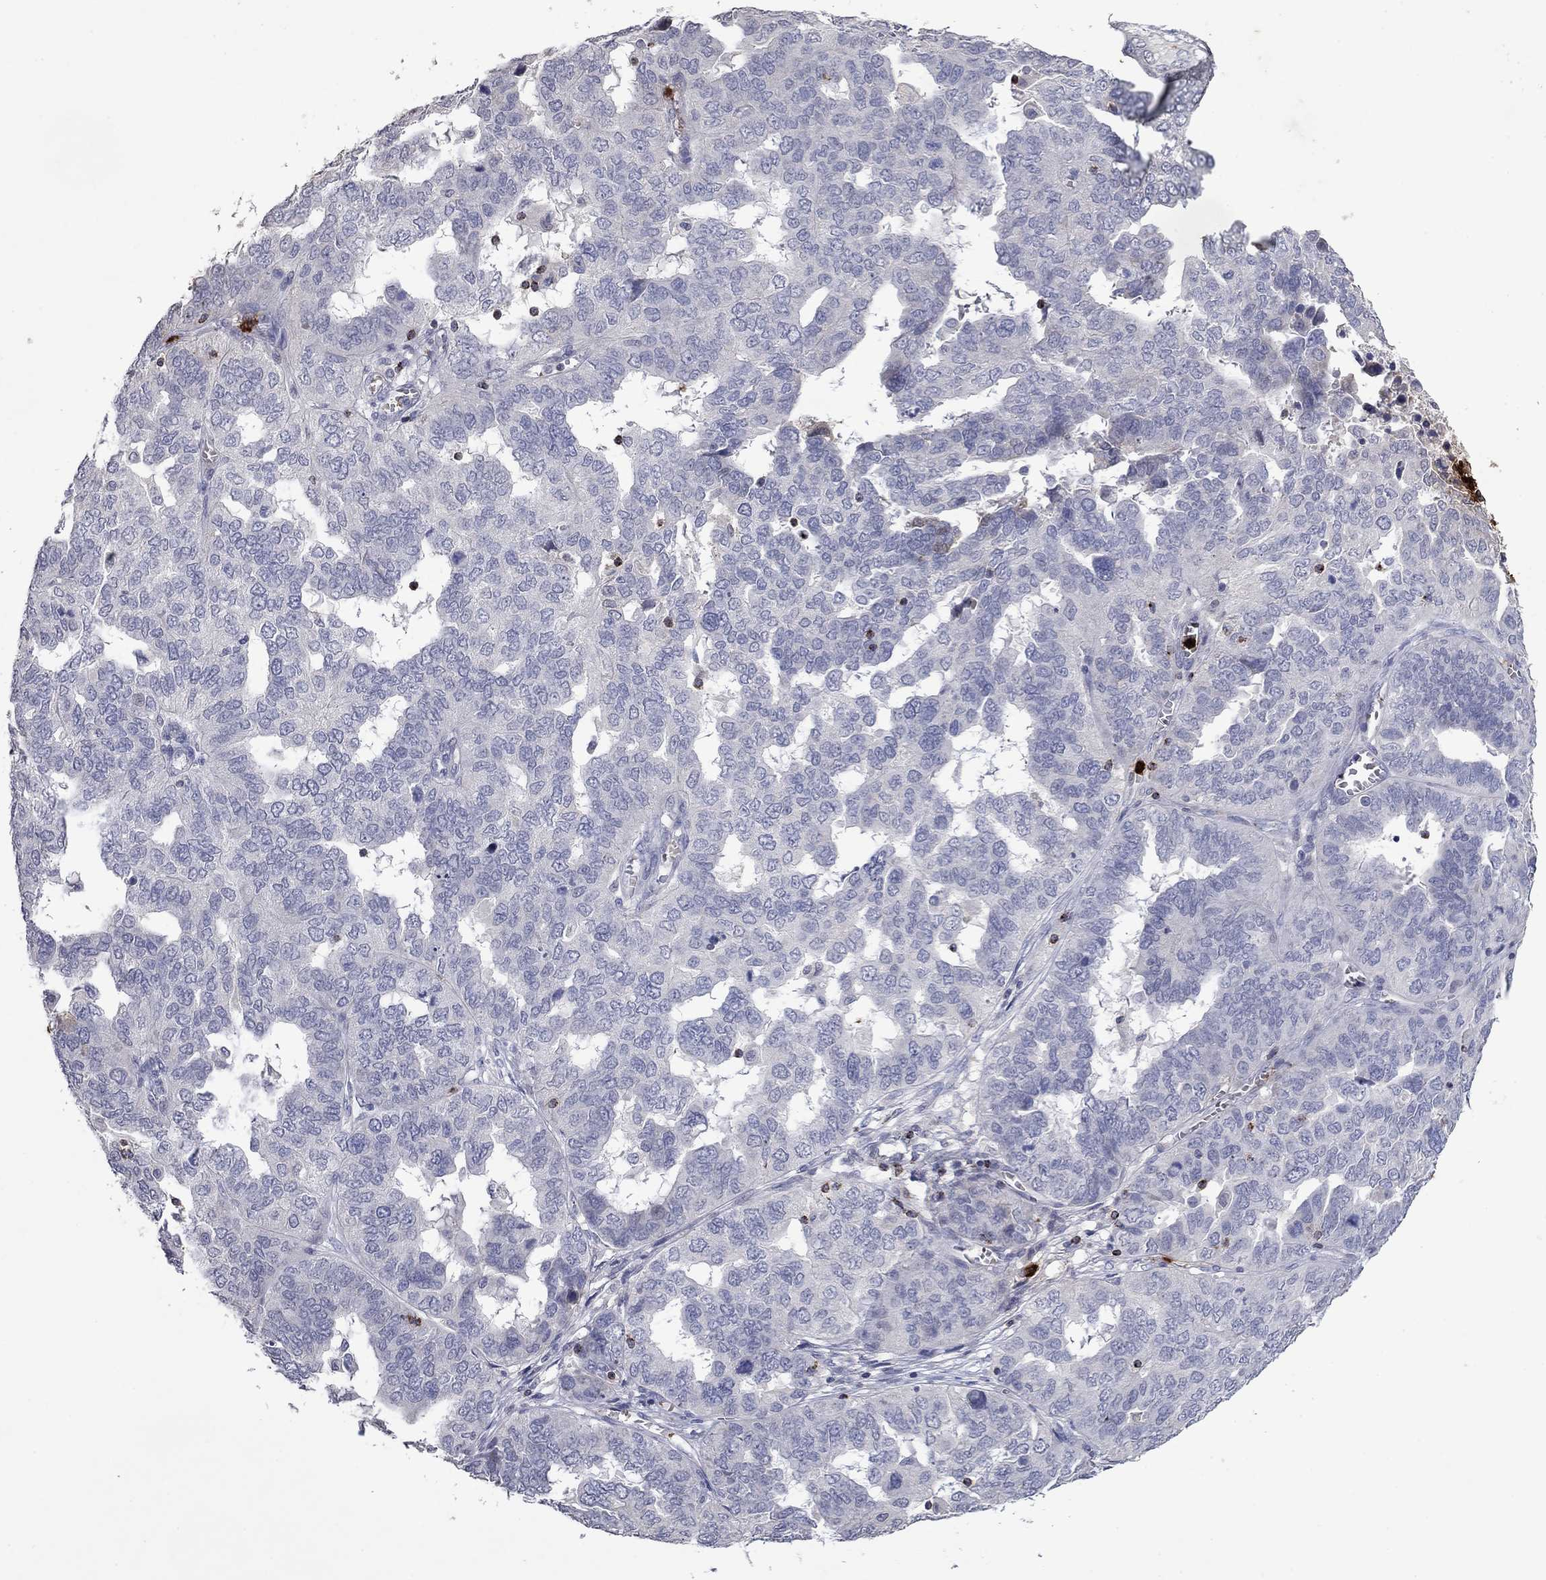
{"staining": {"intensity": "negative", "quantity": "none", "location": "none"}, "tissue": "ovarian cancer", "cell_type": "Tumor cells", "image_type": "cancer", "snomed": [{"axis": "morphology", "description": "Carcinoma, endometroid"}, {"axis": "topography", "description": "Soft tissue"}, {"axis": "topography", "description": "Ovary"}], "caption": "IHC photomicrograph of neoplastic tissue: human ovarian cancer (endometroid carcinoma) stained with DAB displays no significant protein staining in tumor cells.", "gene": "CCL5", "patient": {"sex": "female", "age": 52}}